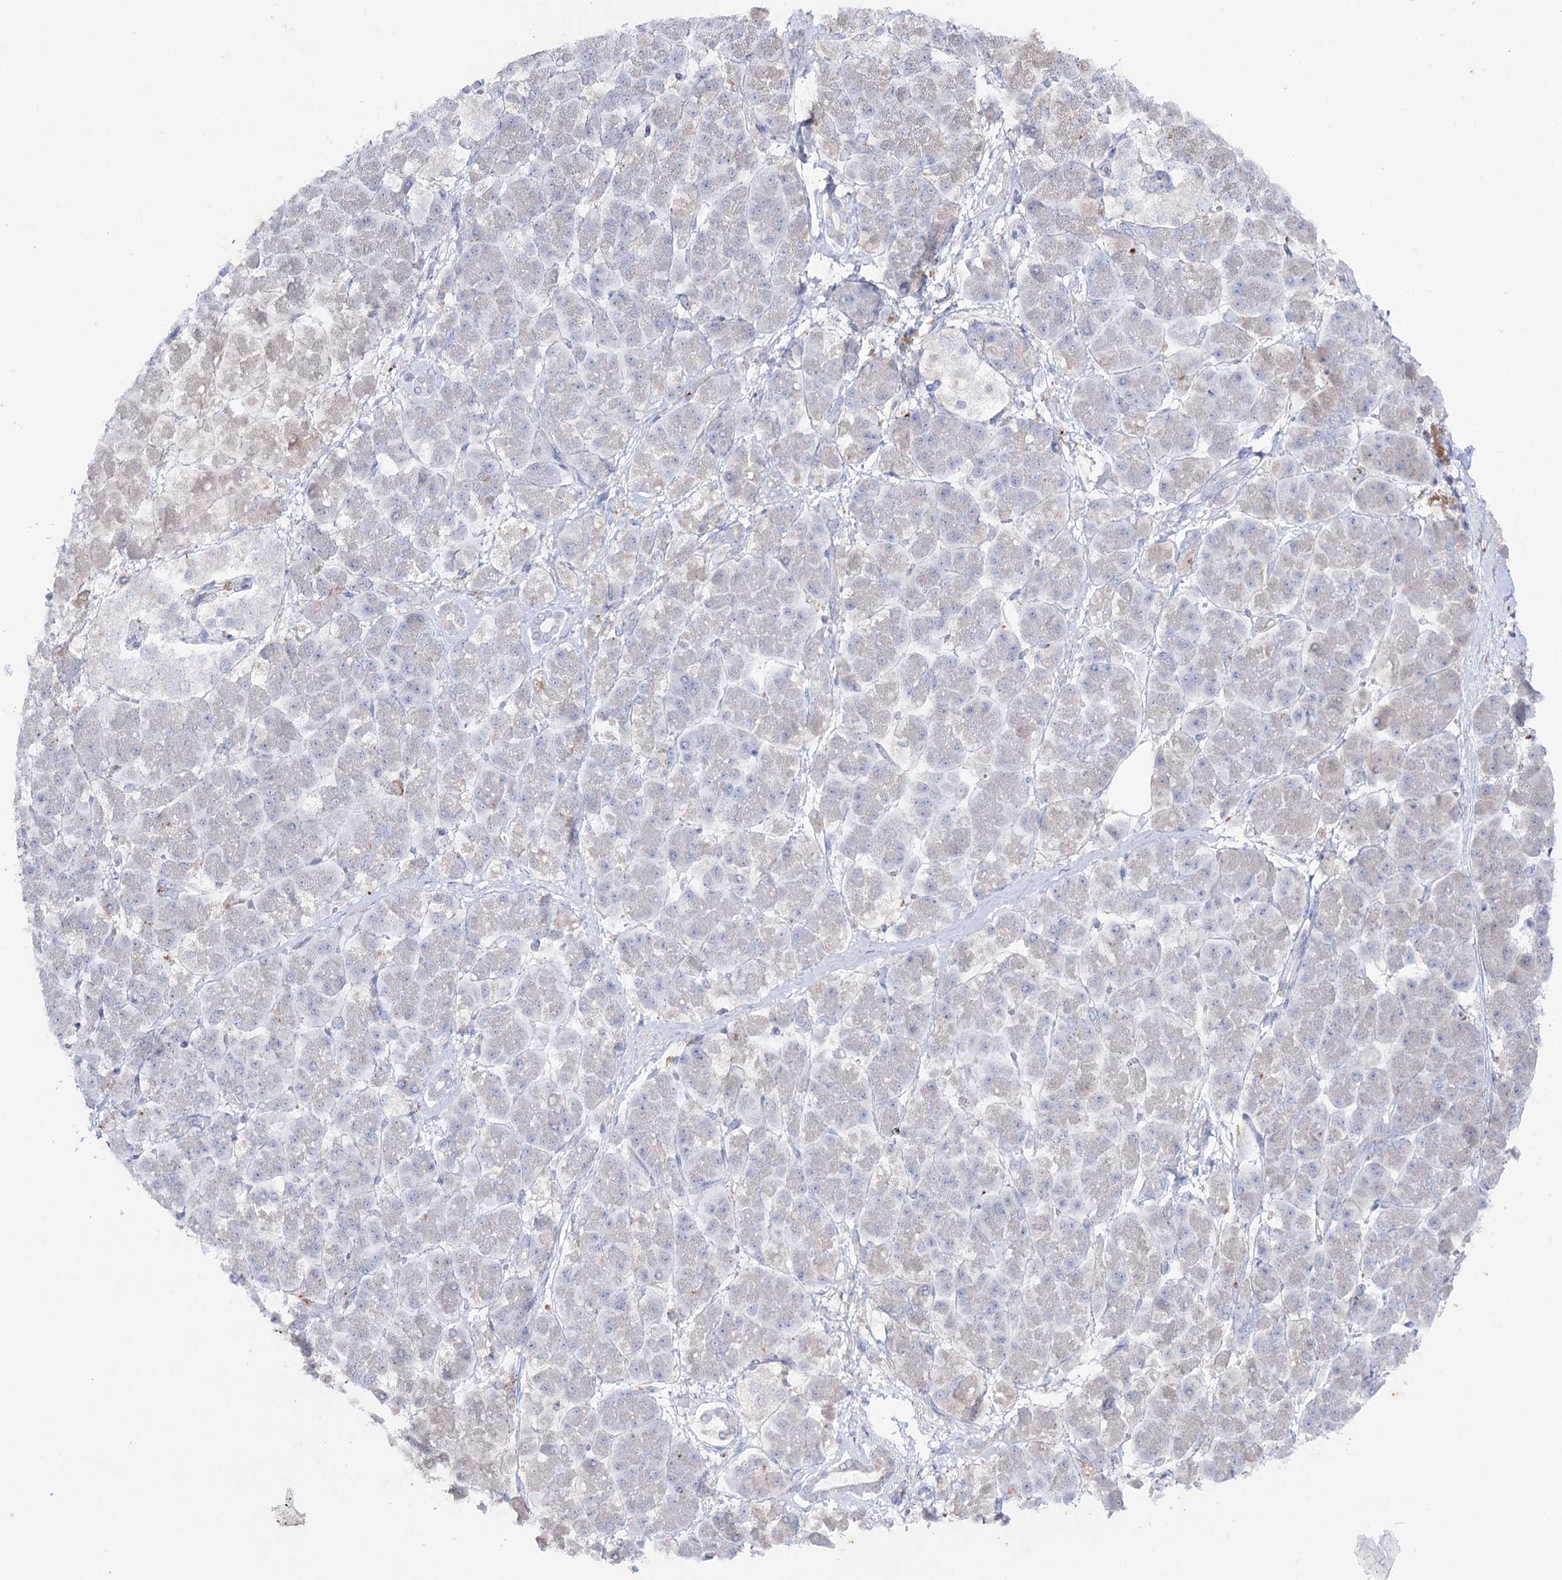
{"staining": {"intensity": "negative", "quantity": "none", "location": "none"}, "tissue": "pancreatic cancer", "cell_type": "Tumor cells", "image_type": "cancer", "snomed": [{"axis": "morphology", "description": "Normal tissue, NOS"}, {"axis": "morphology", "description": "Adenocarcinoma, NOS"}, {"axis": "topography", "description": "Pancreas"}], "caption": "Pancreatic cancer (adenocarcinoma) was stained to show a protein in brown. There is no significant staining in tumor cells. (DAB (3,3'-diaminobenzidine) IHC, high magnification).", "gene": "NAGLU", "patient": {"sex": "female", "age": 68}}